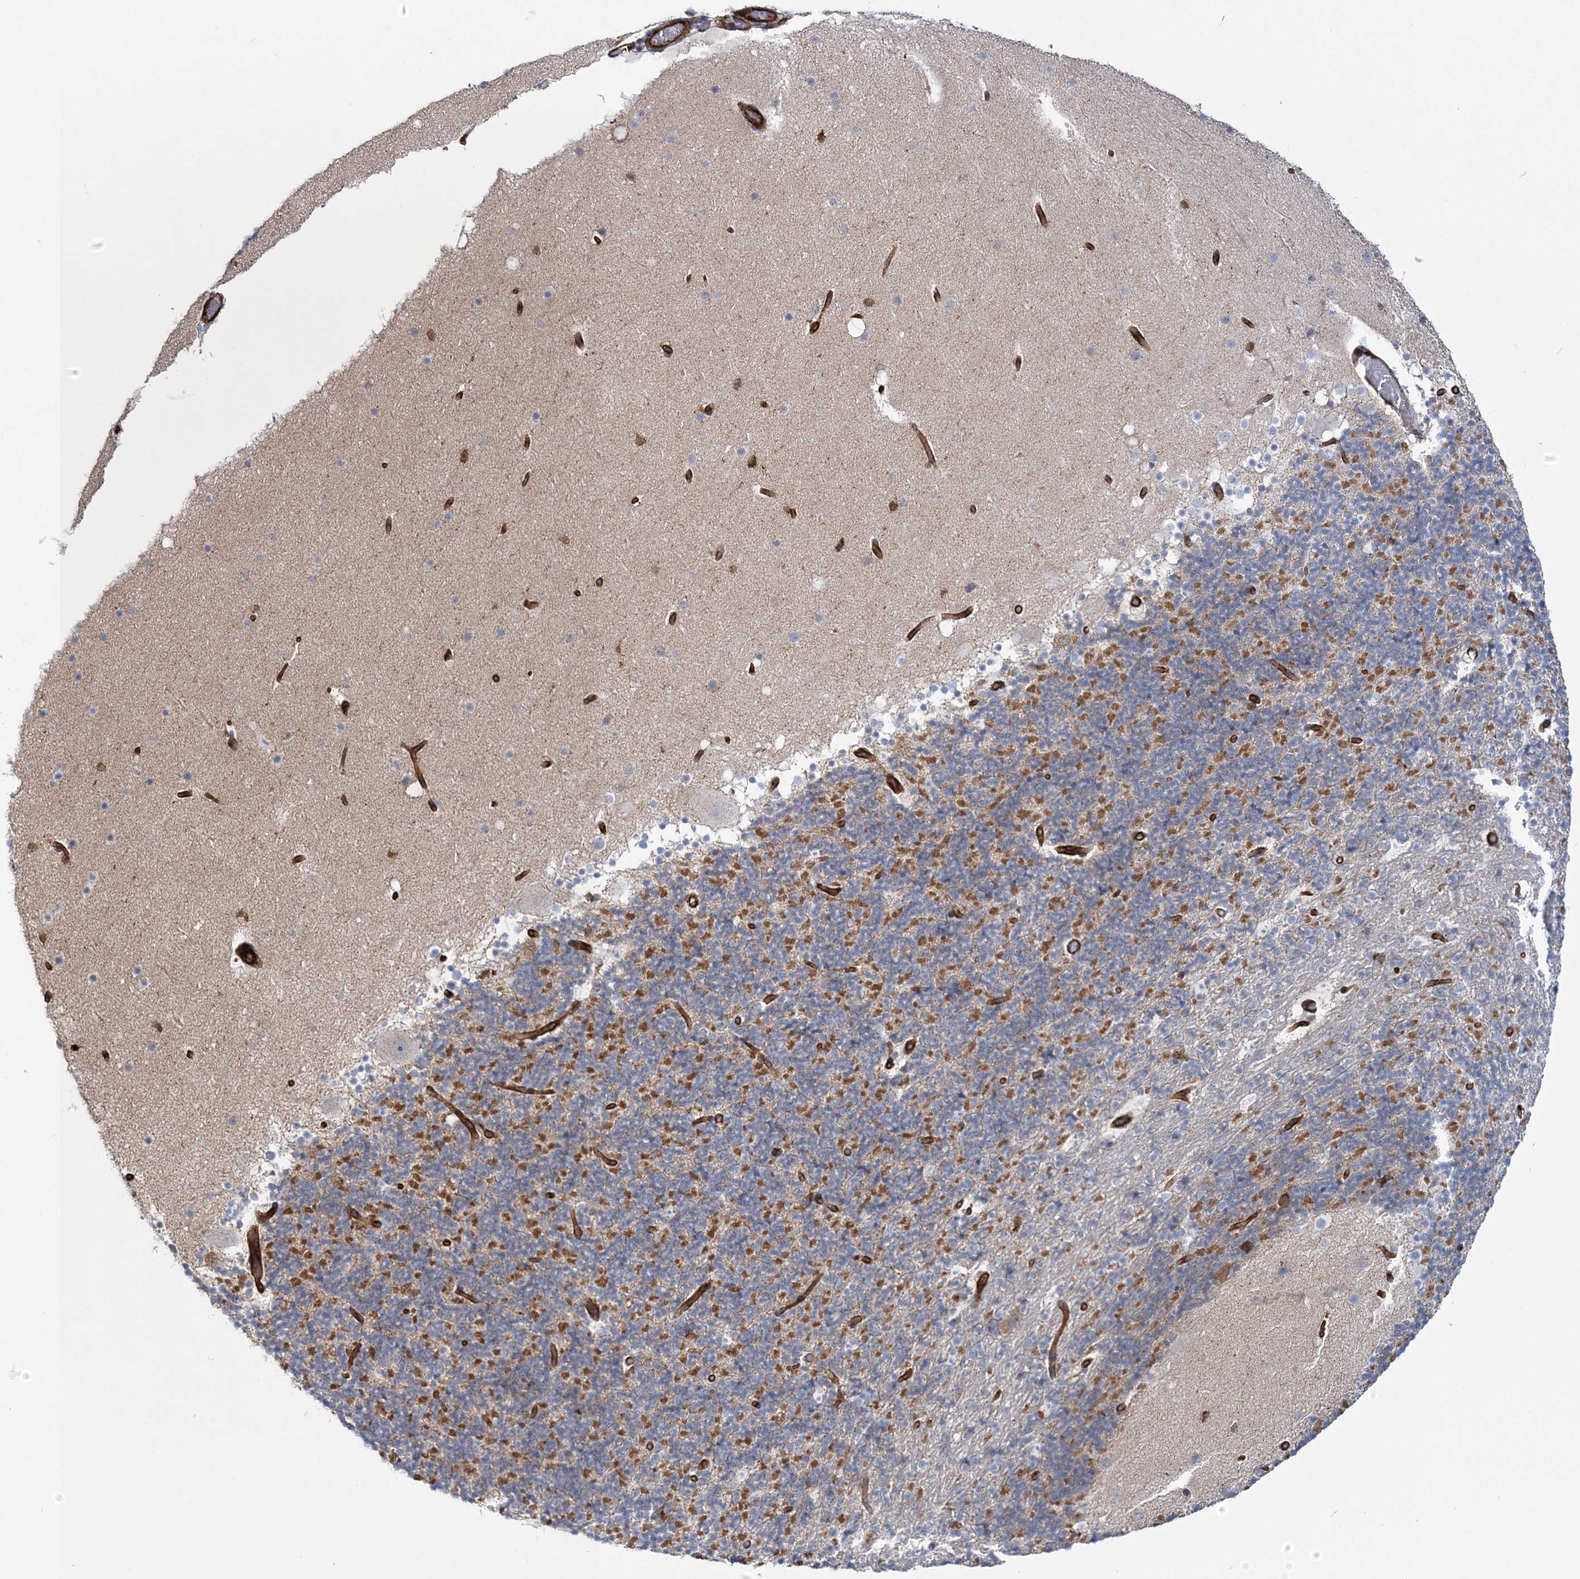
{"staining": {"intensity": "moderate", "quantity": "25%-75%", "location": "cytoplasmic/membranous"}, "tissue": "cerebellum", "cell_type": "Cells in granular layer", "image_type": "normal", "snomed": [{"axis": "morphology", "description": "Normal tissue, NOS"}, {"axis": "topography", "description": "Cerebellum"}], "caption": "Immunohistochemical staining of normal cerebellum exhibits medium levels of moderate cytoplasmic/membranous staining in about 25%-75% of cells in granular layer.", "gene": "AFAP1L2", "patient": {"sex": "male", "age": 57}}